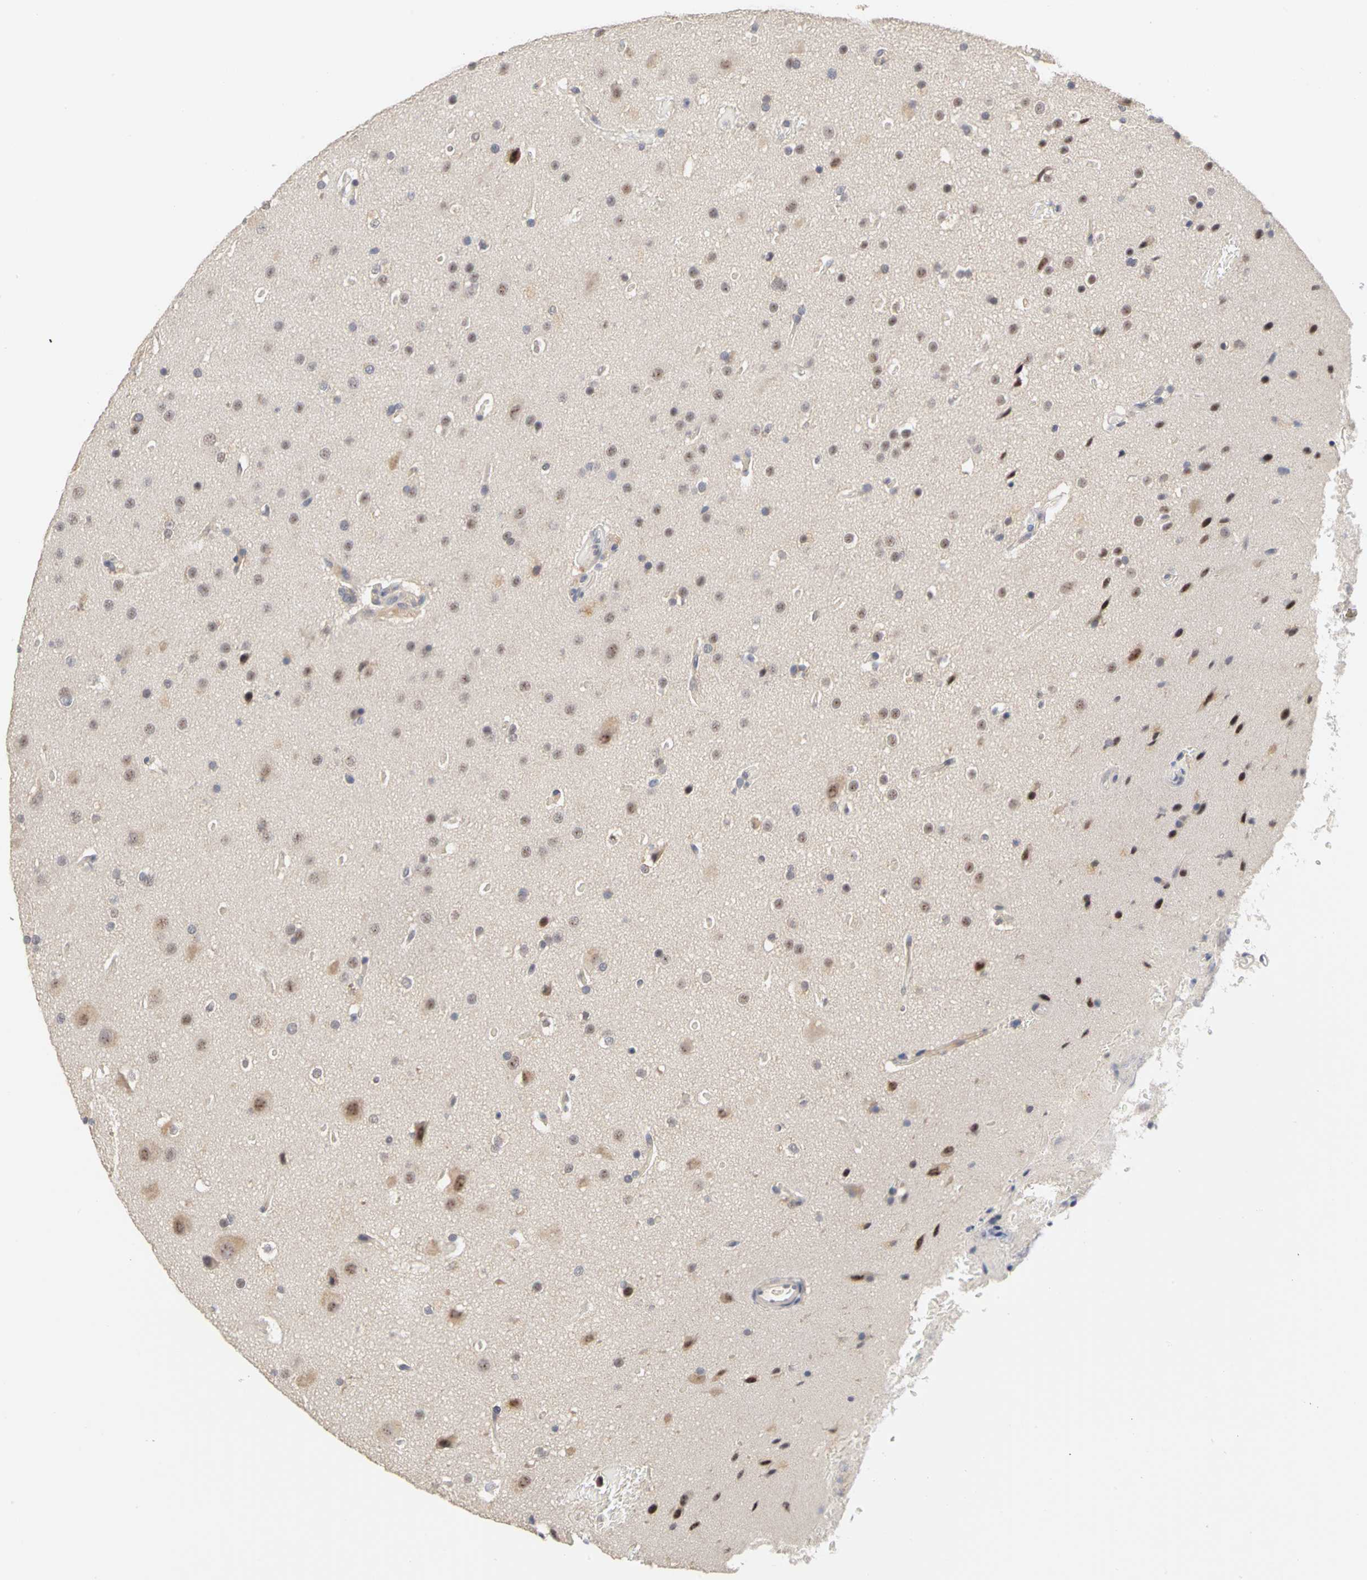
{"staining": {"intensity": "strong", "quantity": "<25%", "location": "nuclear"}, "tissue": "glioma", "cell_type": "Tumor cells", "image_type": "cancer", "snomed": [{"axis": "morphology", "description": "Glioma, malignant, Low grade"}, {"axis": "topography", "description": "Cerebral cortex"}], "caption": "Strong nuclear expression for a protein is present in approximately <25% of tumor cells of malignant glioma (low-grade) using immunohistochemistry (IHC).", "gene": "PGR", "patient": {"sex": "female", "age": 47}}